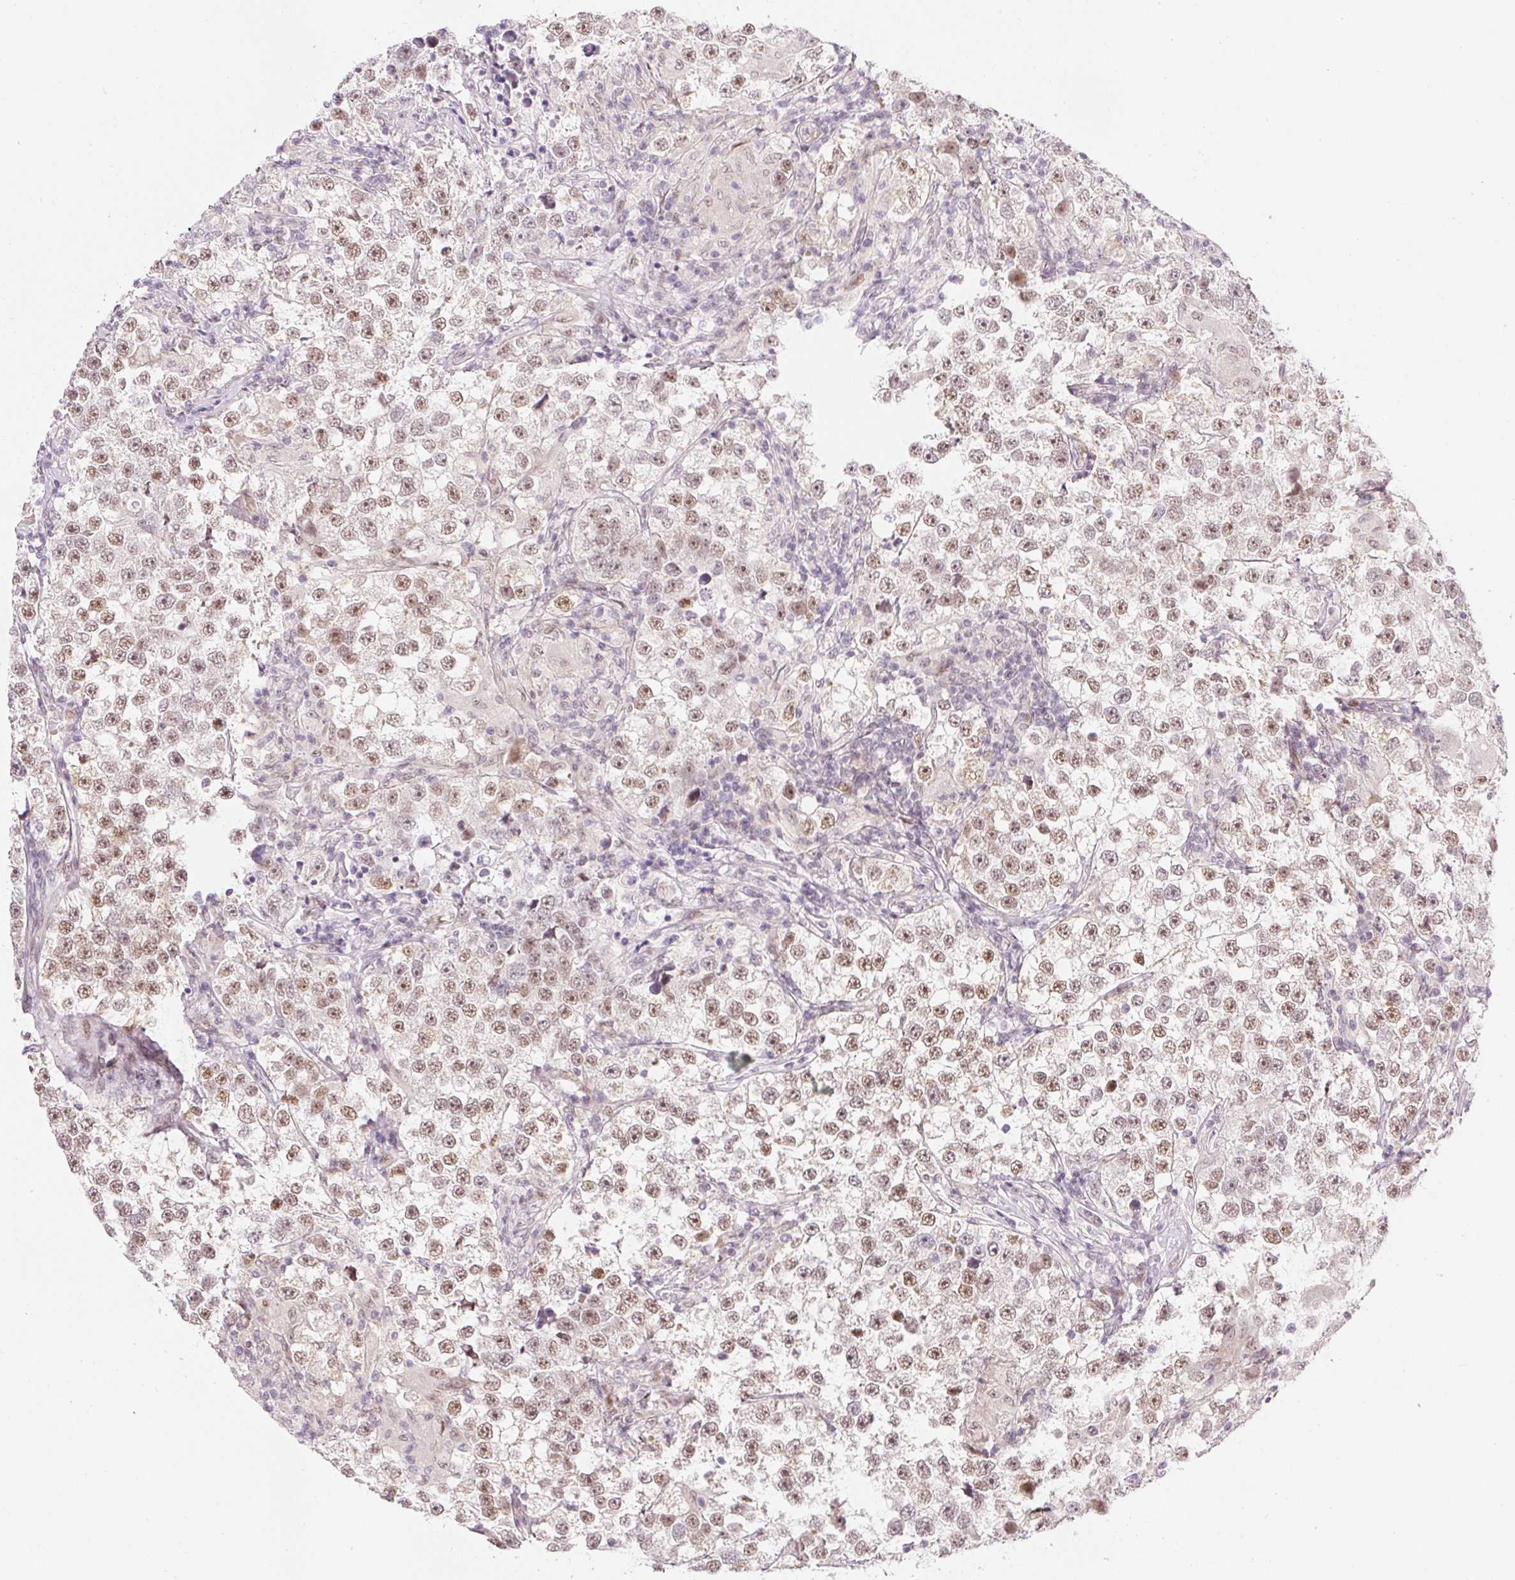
{"staining": {"intensity": "moderate", "quantity": ">75%", "location": "nuclear"}, "tissue": "testis cancer", "cell_type": "Tumor cells", "image_type": "cancer", "snomed": [{"axis": "morphology", "description": "Seminoma, NOS"}, {"axis": "topography", "description": "Testis"}], "caption": "The micrograph reveals immunohistochemical staining of testis cancer (seminoma). There is moderate nuclear positivity is appreciated in about >75% of tumor cells.", "gene": "DPPA4", "patient": {"sex": "male", "age": 46}}